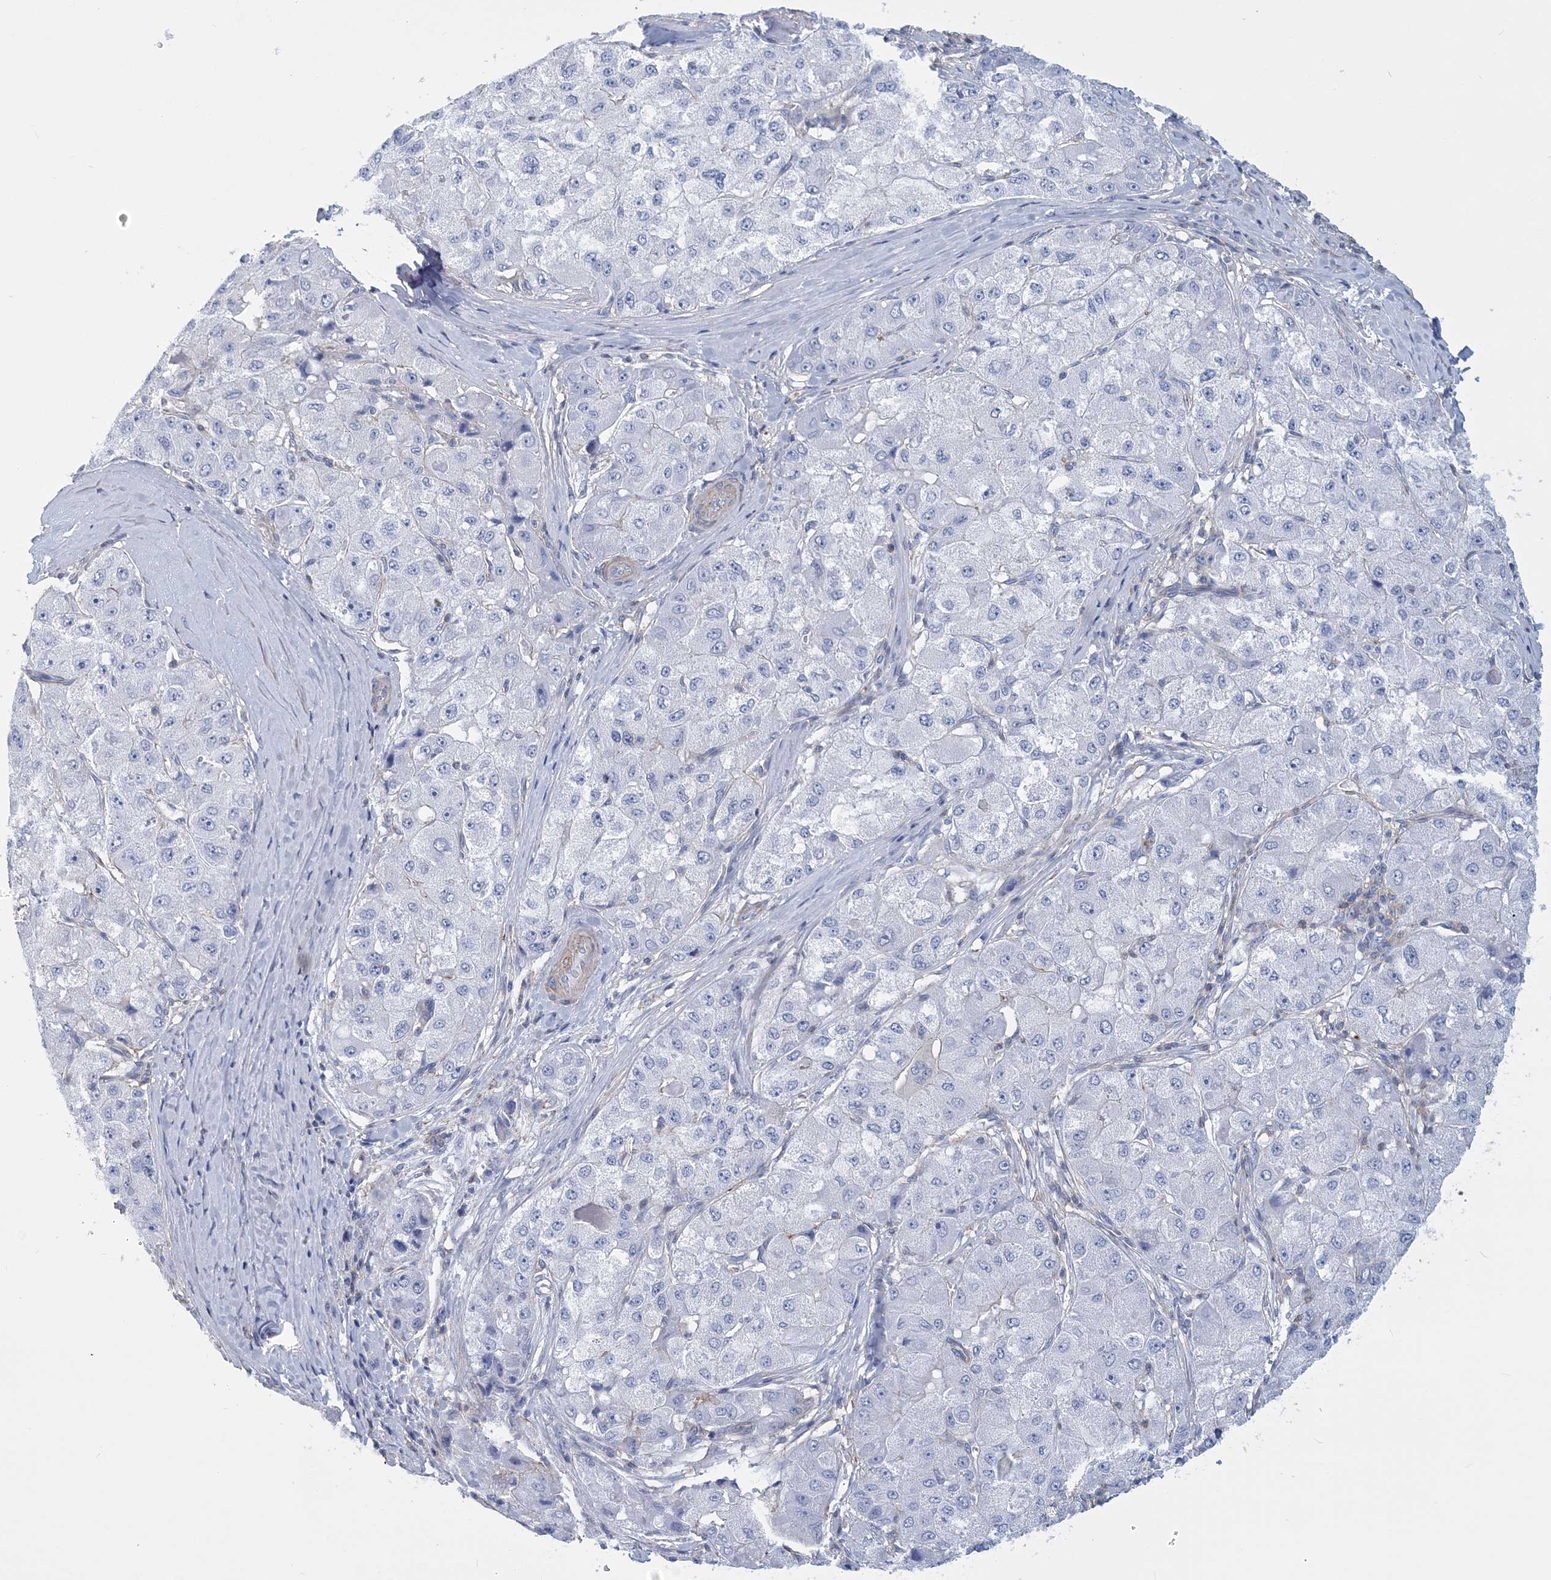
{"staining": {"intensity": "negative", "quantity": "none", "location": "none"}, "tissue": "liver cancer", "cell_type": "Tumor cells", "image_type": "cancer", "snomed": [{"axis": "morphology", "description": "Carcinoma, Hepatocellular, NOS"}, {"axis": "topography", "description": "Liver"}], "caption": "Tumor cells show no significant protein expression in liver hepatocellular carcinoma.", "gene": "C11orf21", "patient": {"sex": "male", "age": 80}}